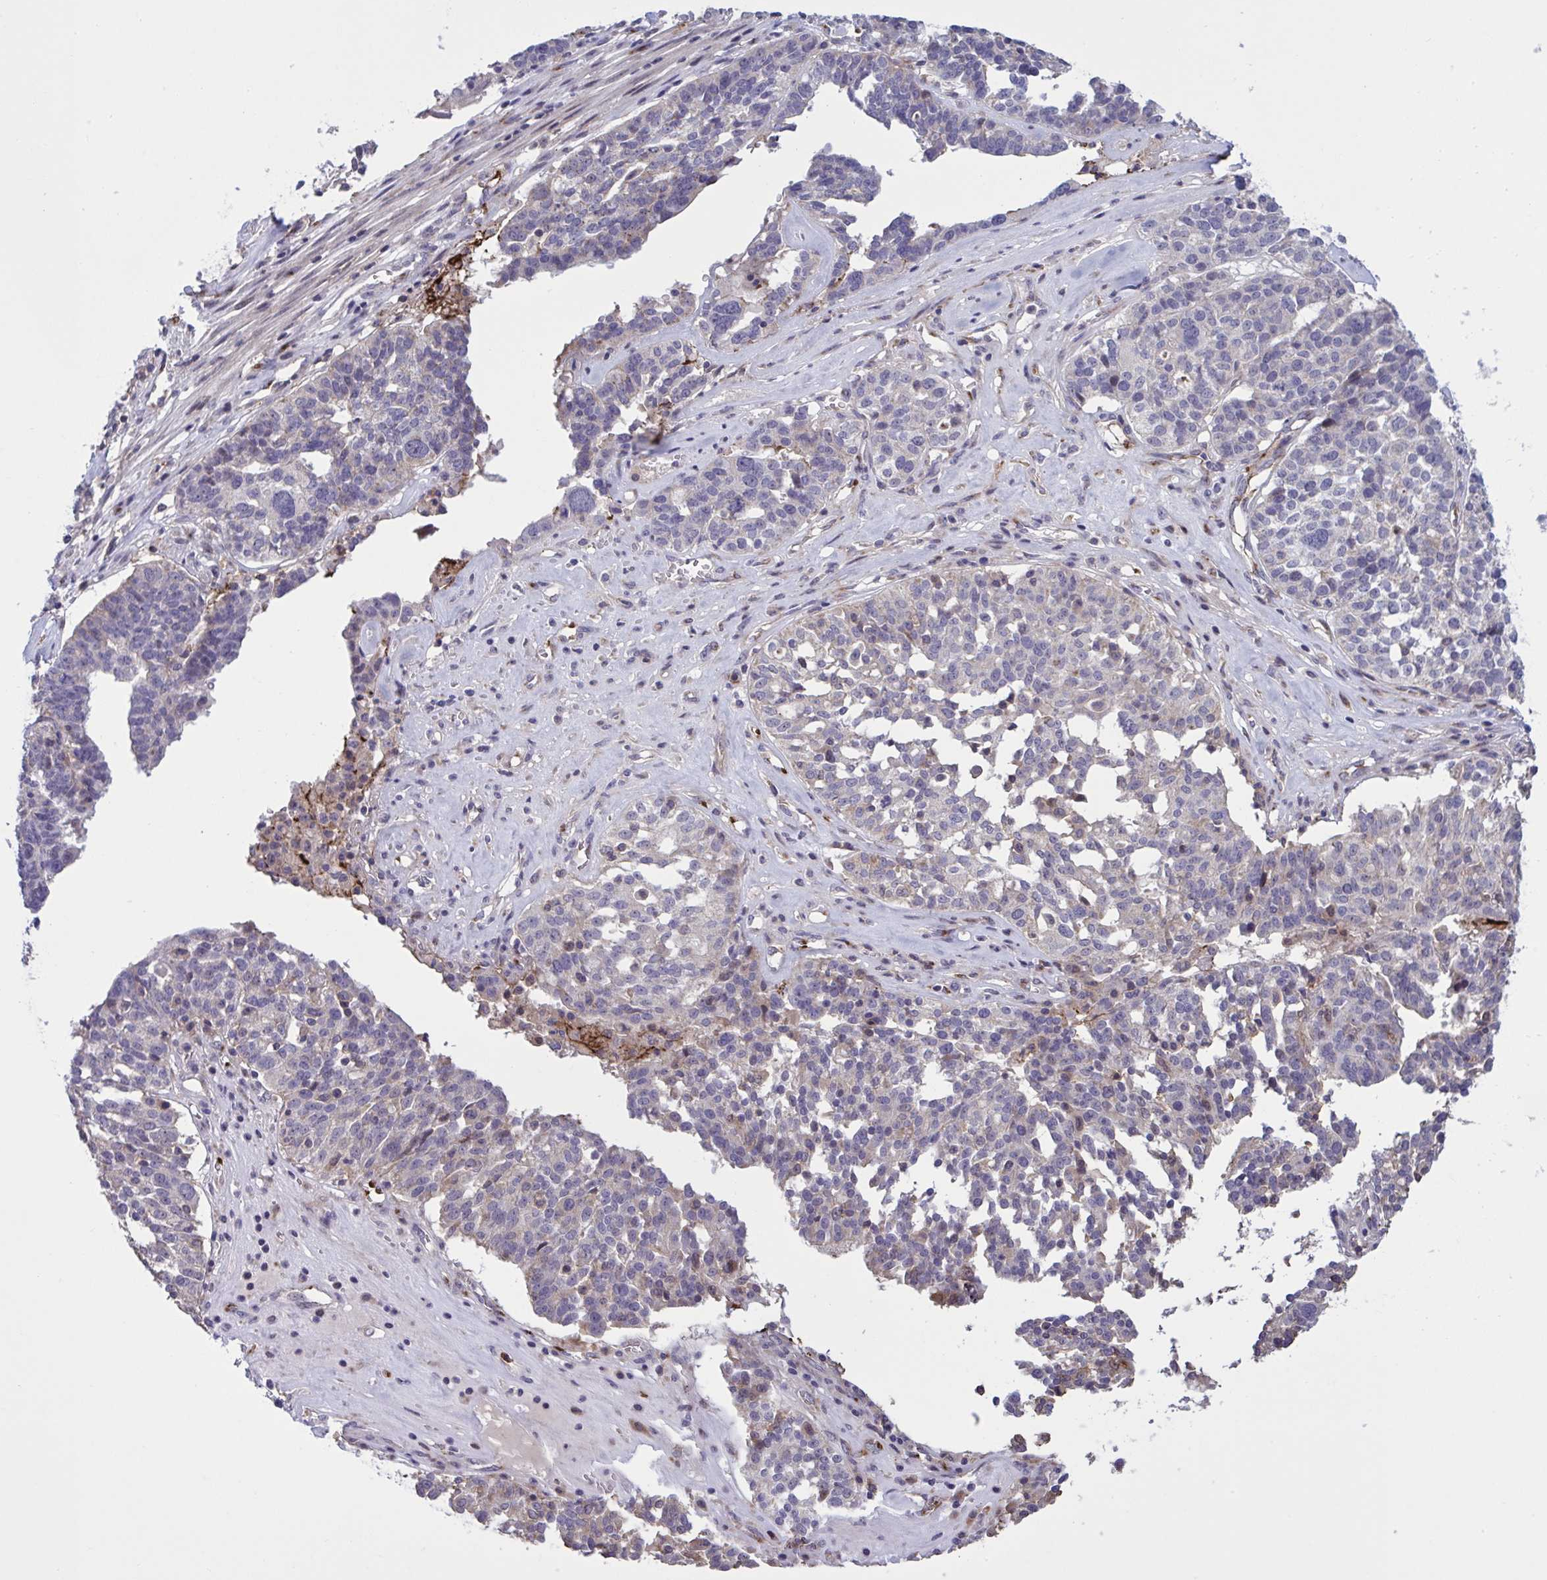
{"staining": {"intensity": "weak", "quantity": "<25%", "location": "cytoplasmic/membranous"}, "tissue": "ovarian cancer", "cell_type": "Tumor cells", "image_type": "cancer", "snomed": [{"axis": "morphology", "description": "Cystadenocarcinoma, serous, NOS"}, {"axis": "topography", "description": "Ovary"}], "caption": "An IHC photomicrograph of ovarian cancer (serous cystadenocarcinoma) is shown. There is no staining in tumor cells of ovarian cancer (serous cystadenocarcinoma). The staining is performed using DAB brown chromogen with nuclei counter-stained in using hematoxylin.", "gene": "CD101", "patient": {"sex": "female", "age": 59}}